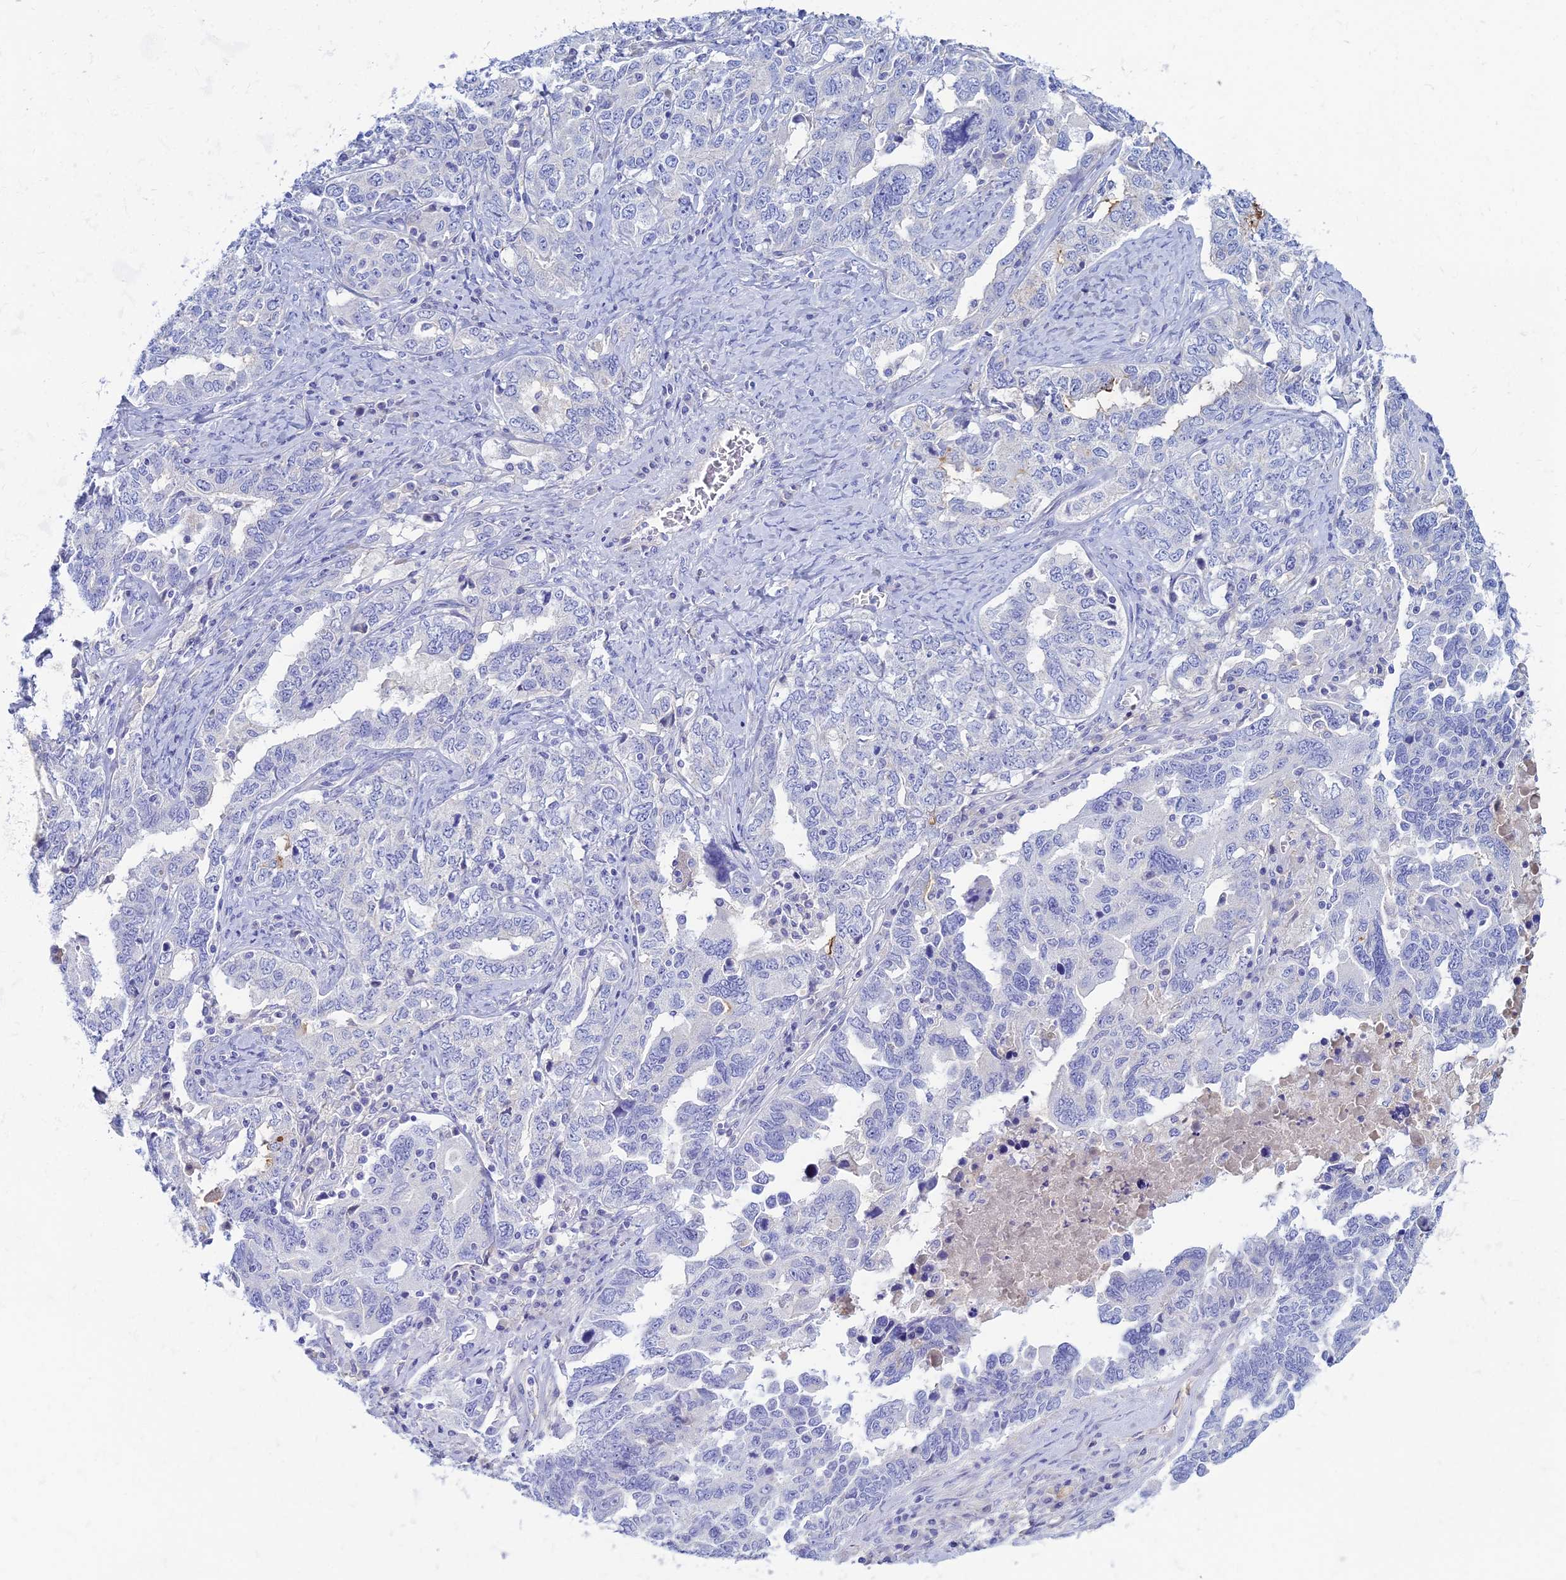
{"staining": {"intensity": "negative", "quantity": "none", "location": "none"}, "tissue": "ovarian cancer", "cell_type": "Tumor cells", "image_type": "cancer", "snomed": [{"axis": "morphology", "description": "Carcinoma, endometroid"}, {"axis": "topography", "description": "Ovary"}], "caption": "Immunohistochemistry photomicrograph of endometroid carcinoma (ovarian) stained for a protein (brown), which exhibits no staining in tumor cells.", "gene": "ZNF552", "patient": {"sex": "female", "age": 62}}